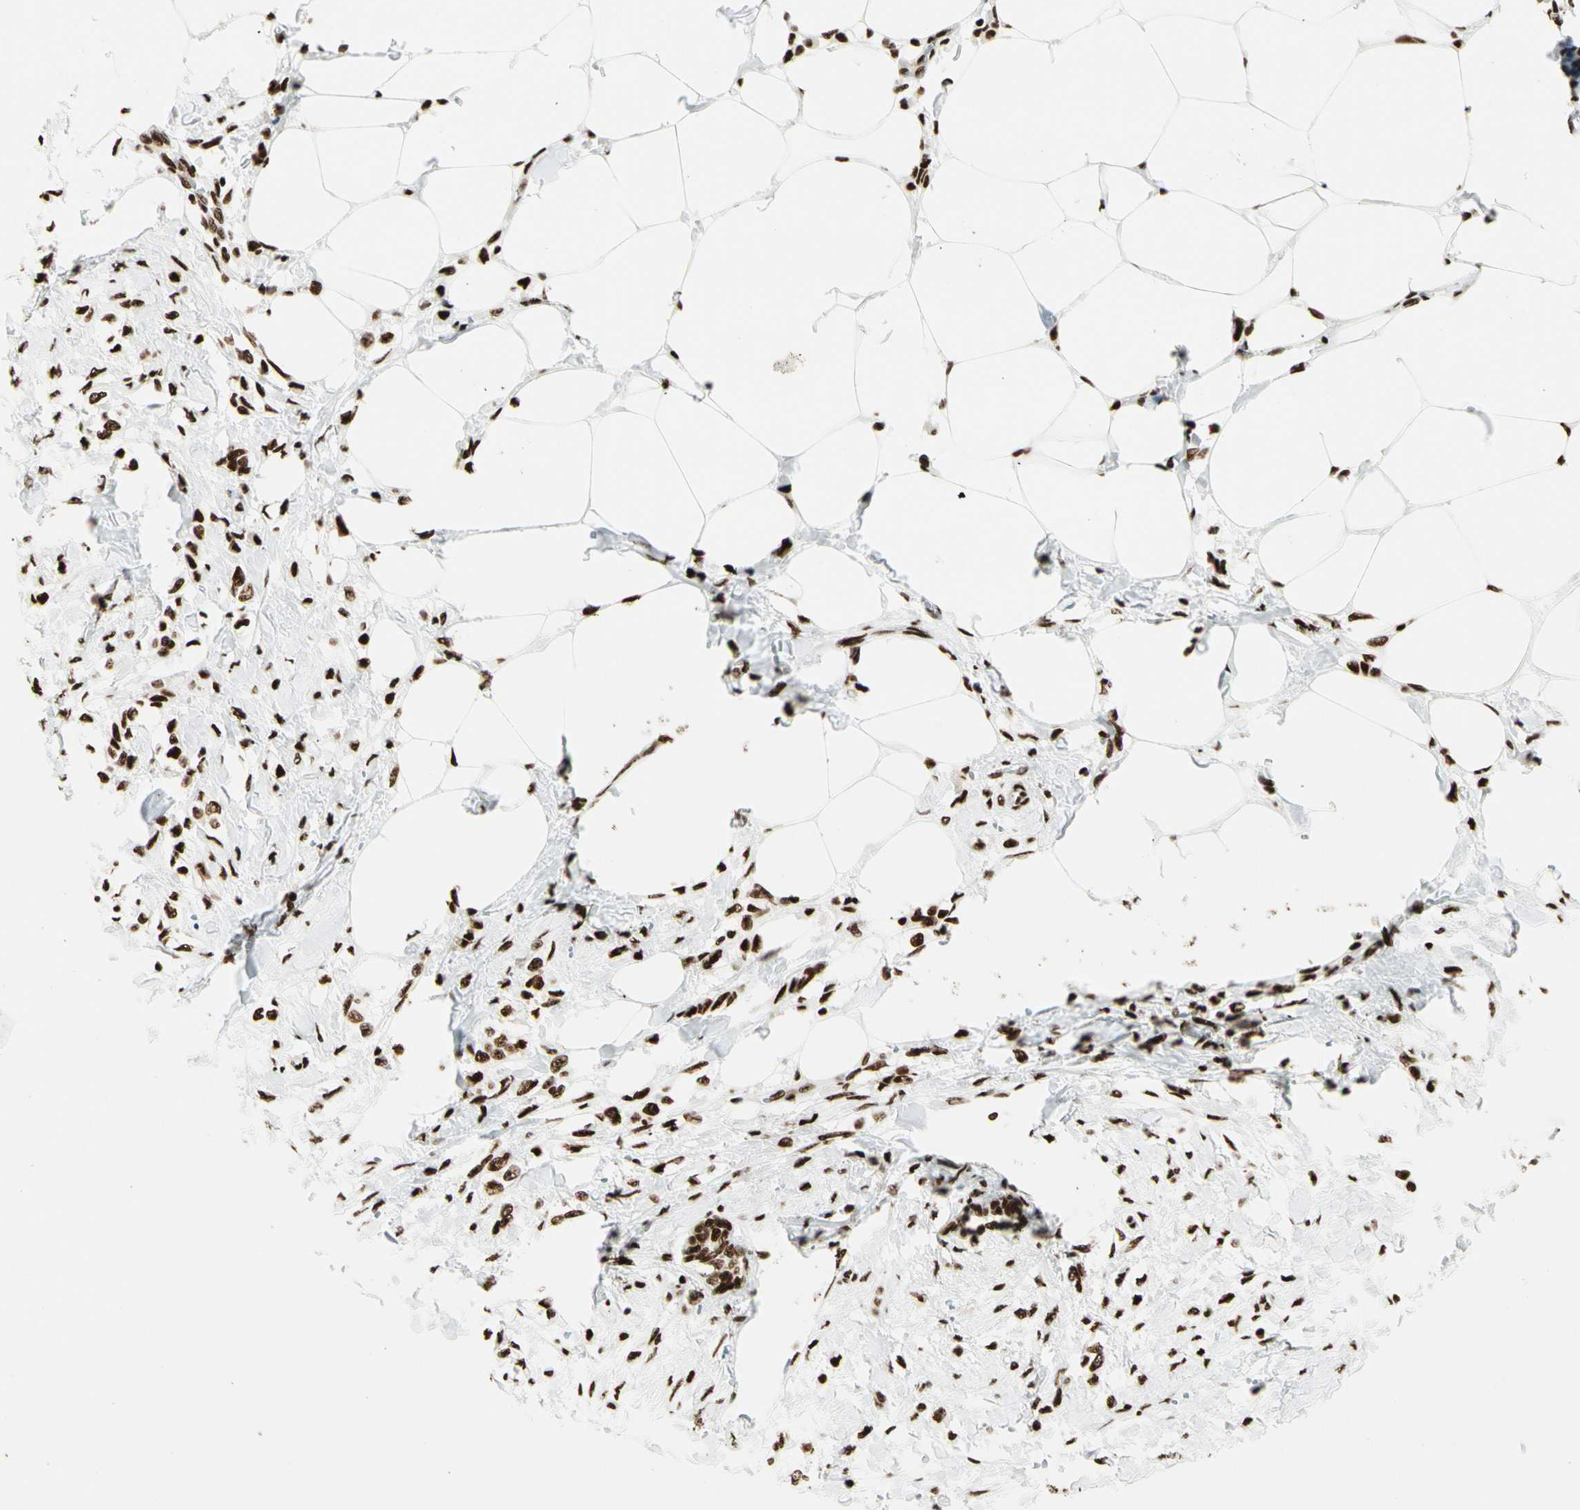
{"staining": {"intensity": "strong", "quantity": ">75%", "location": "nuclear"}, "tissue": "breast cancer", "cell_type": "Tumor cells", "image_type": "cancer", "snomed": [{"axis": "morphology", "description": "Lobular carcinoma, in situ"}, {"axis": "morphology", "description": "Lobular carcinoma"}, {"axis": "topography", "description": "Breast"}], "caption": "About >75% of tumor cells in breast cancer exhibit strong nuclear protein staining as visualized by brown immunohistochemical staining.", "gene": "CCAR1", "patient": {"sex": "female", "age": 41}}